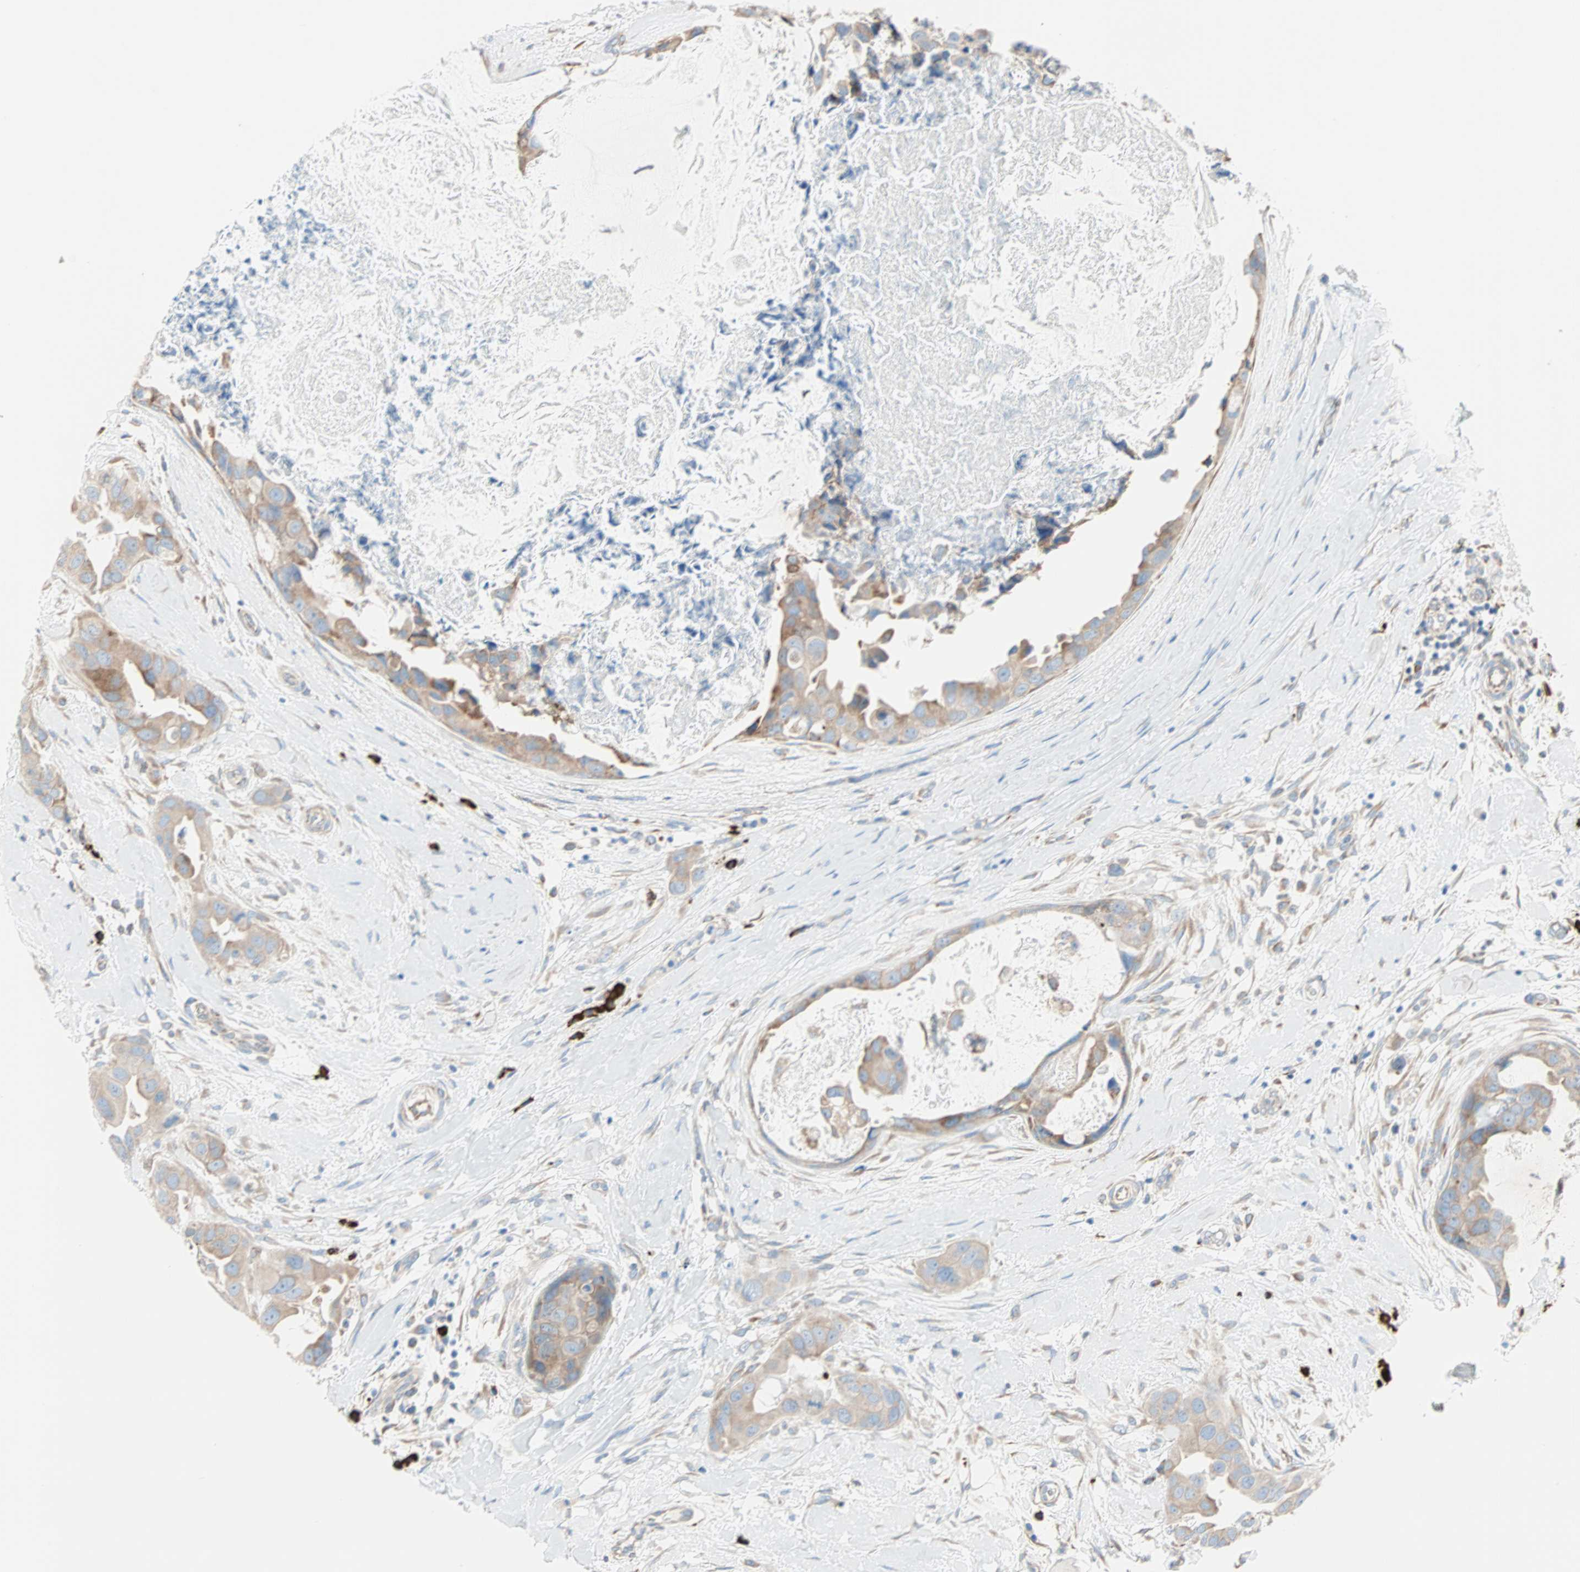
{"staining": {"intensity": "moderate", "quantity": ">75%", "location": "cytoplasmic/membranous"}, "tissue": "breast cancer", "cell_type": "Tumor cells", "image_type": "cancer", "snomed": [{"axis": "morphology", "description": "Duct carcinoma"}, {"axis": "topography", "description": "Breast"}], "caption": "Immunohistochemical staining of human invasive ductal carcinoma (breast) shows moderate cytoplasmic/membranous protein expression in about >75% of tumor cells.", "gene": "PLCXD1", "patient": {"sex": "female", "age": 40}}